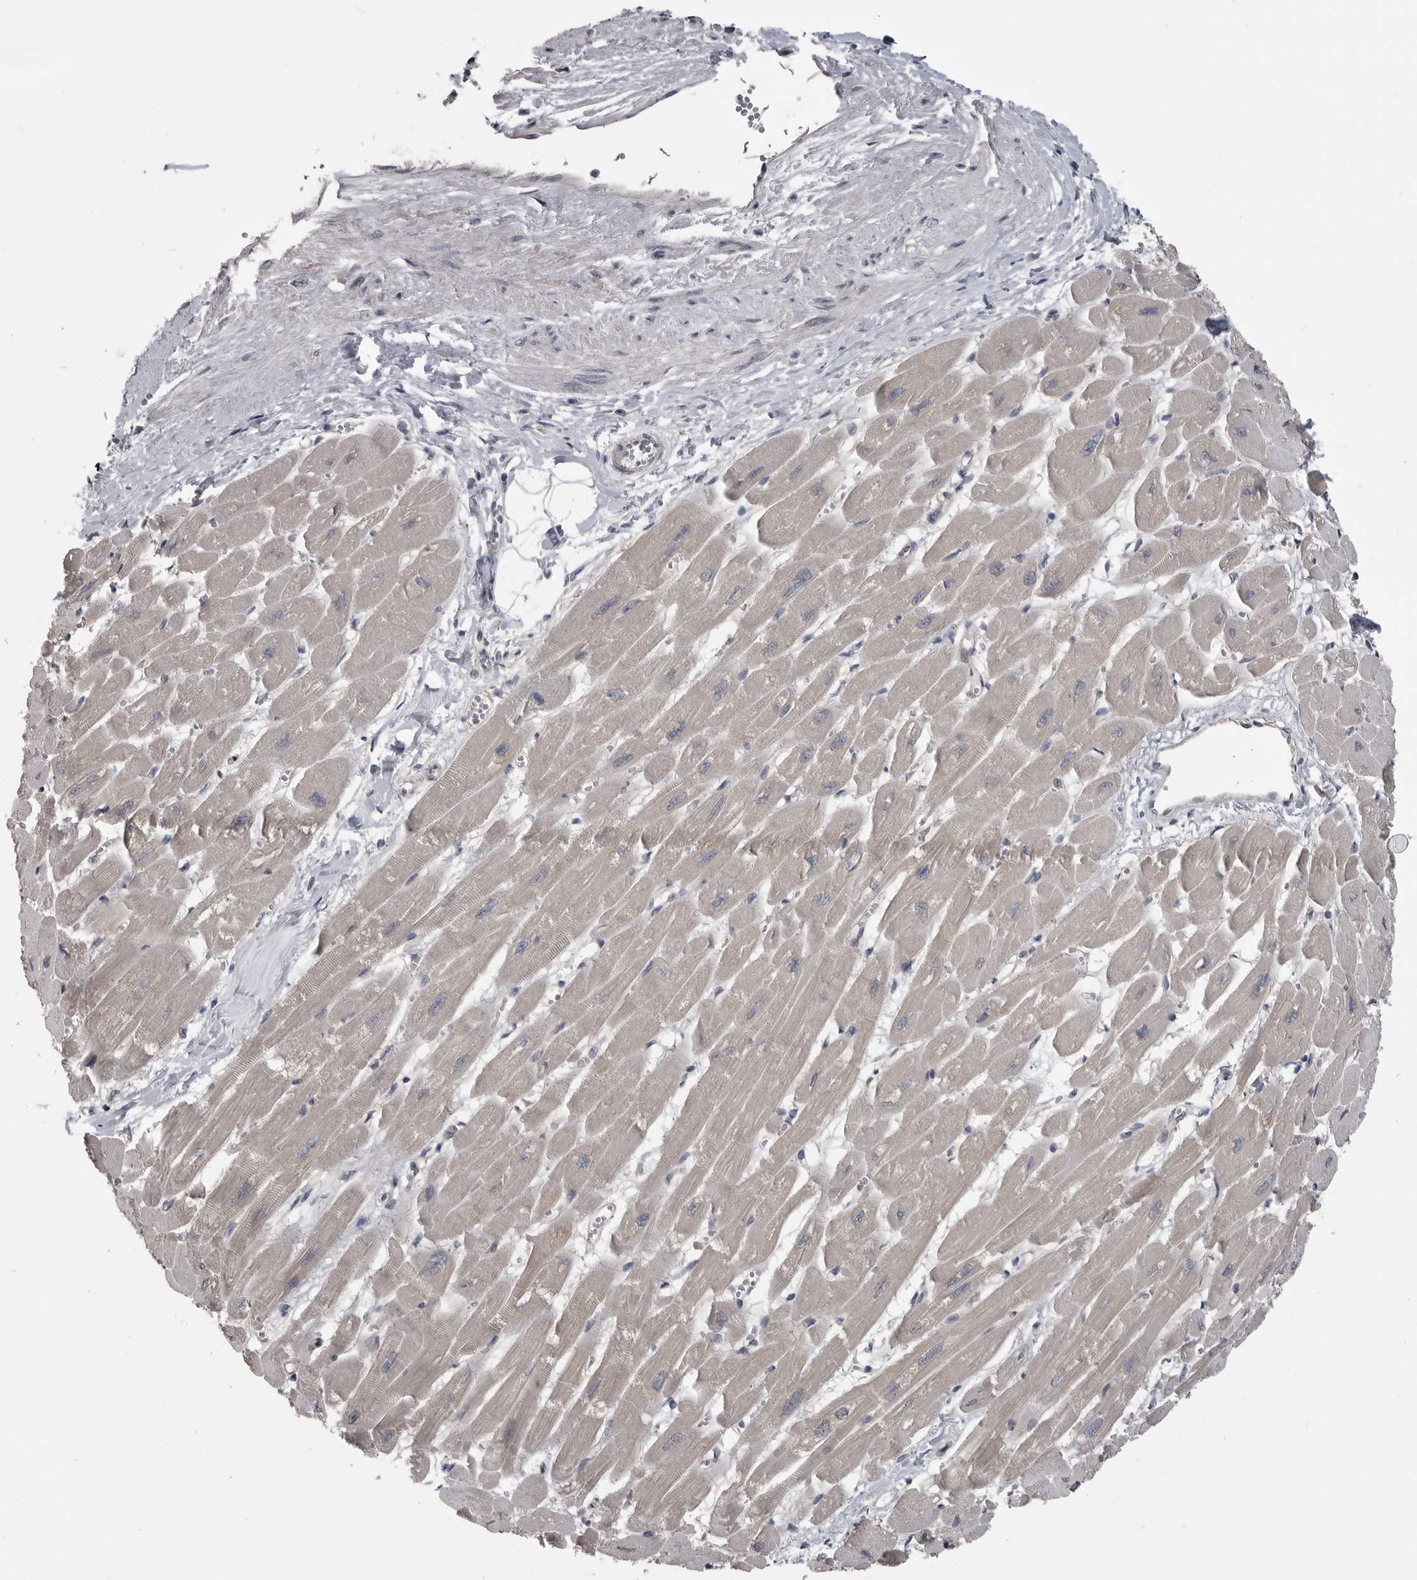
{"staining": {"intensity": "moderate", "quantity": "<25%", "location": "cytoplasmic/membranous"}, "tissue": "heart muscle", "cell_type": "Cardiomyocytes", "image_type": "normal", "snomed": [{"axis": "morphology", "description": "Normal tissue, NOS"}, {"axis": "topography", "description": "Heart"}], "caption": "A photomicrograph showing moderate cytoplasmic/membranous expression in approximately <25% of cardiomyocytes in benign heart muscle, as visualized by brown immunohistochemical staining.", "gene": "MAPK13", "patient": {"sex": "female", "age": 54}}